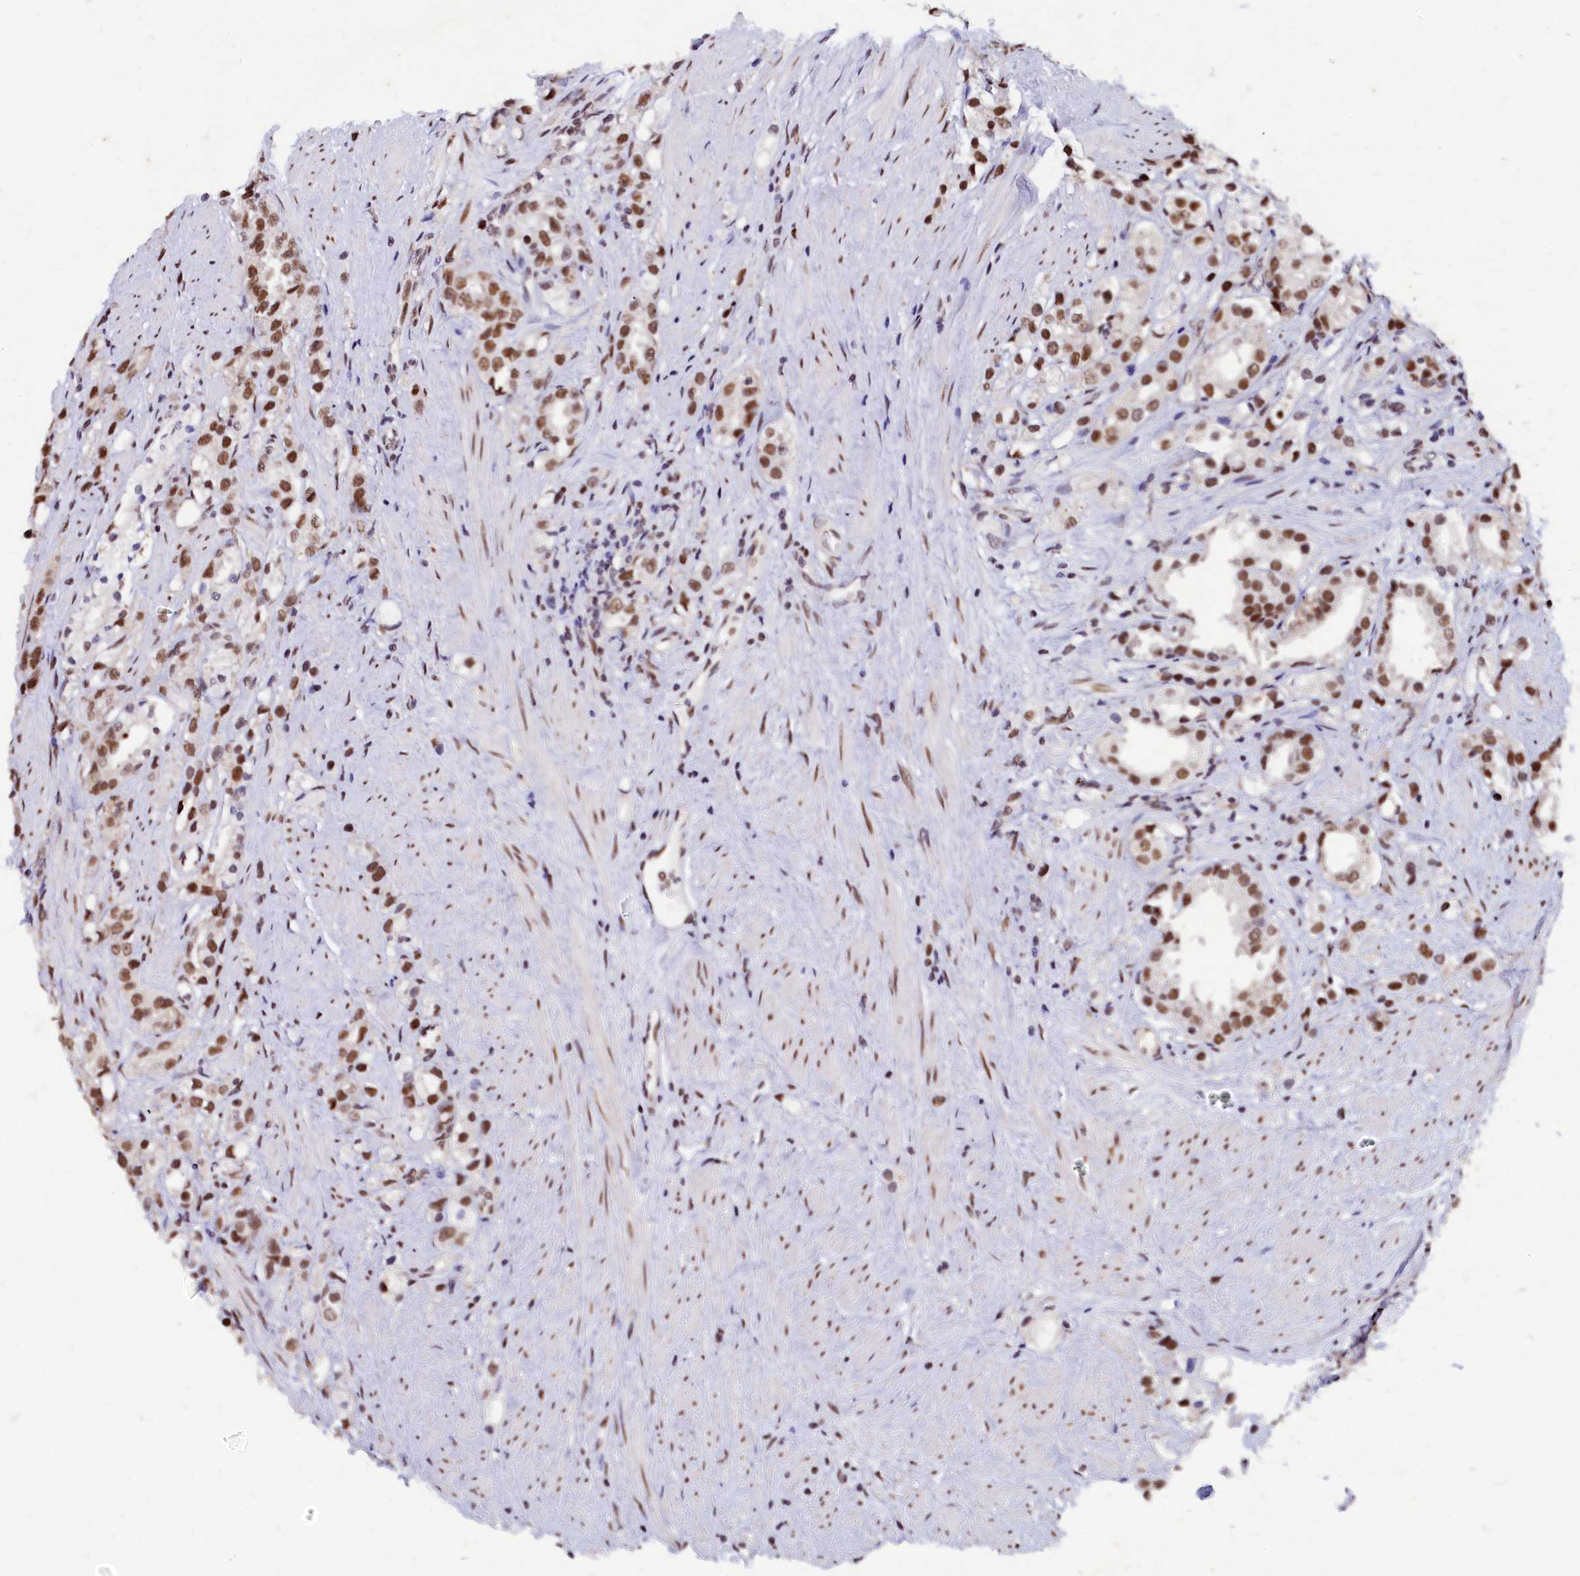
{"staining": {"intensity": "moderate", "quantity": ">75%", "location": "nuclear"}, "tissue": "prostate cancer", "cell_type": "Tumor cells", "image_type": "cancer", "snomed": [{"axis": "morphology", "description": "Adenocarcinoma, NOS"}, {"axis": "topography", "description": "Prostate"}], "caption": "Immunohistochemistry micrograph of human prostate cancer (adenocarcinoma) stained for a protein (brown), which shows medium levels of moderate nuclear positivity in about >75% of tumor cells.", "gene": "CPSF7", "patient": {"sex": "male", "age": 79}}